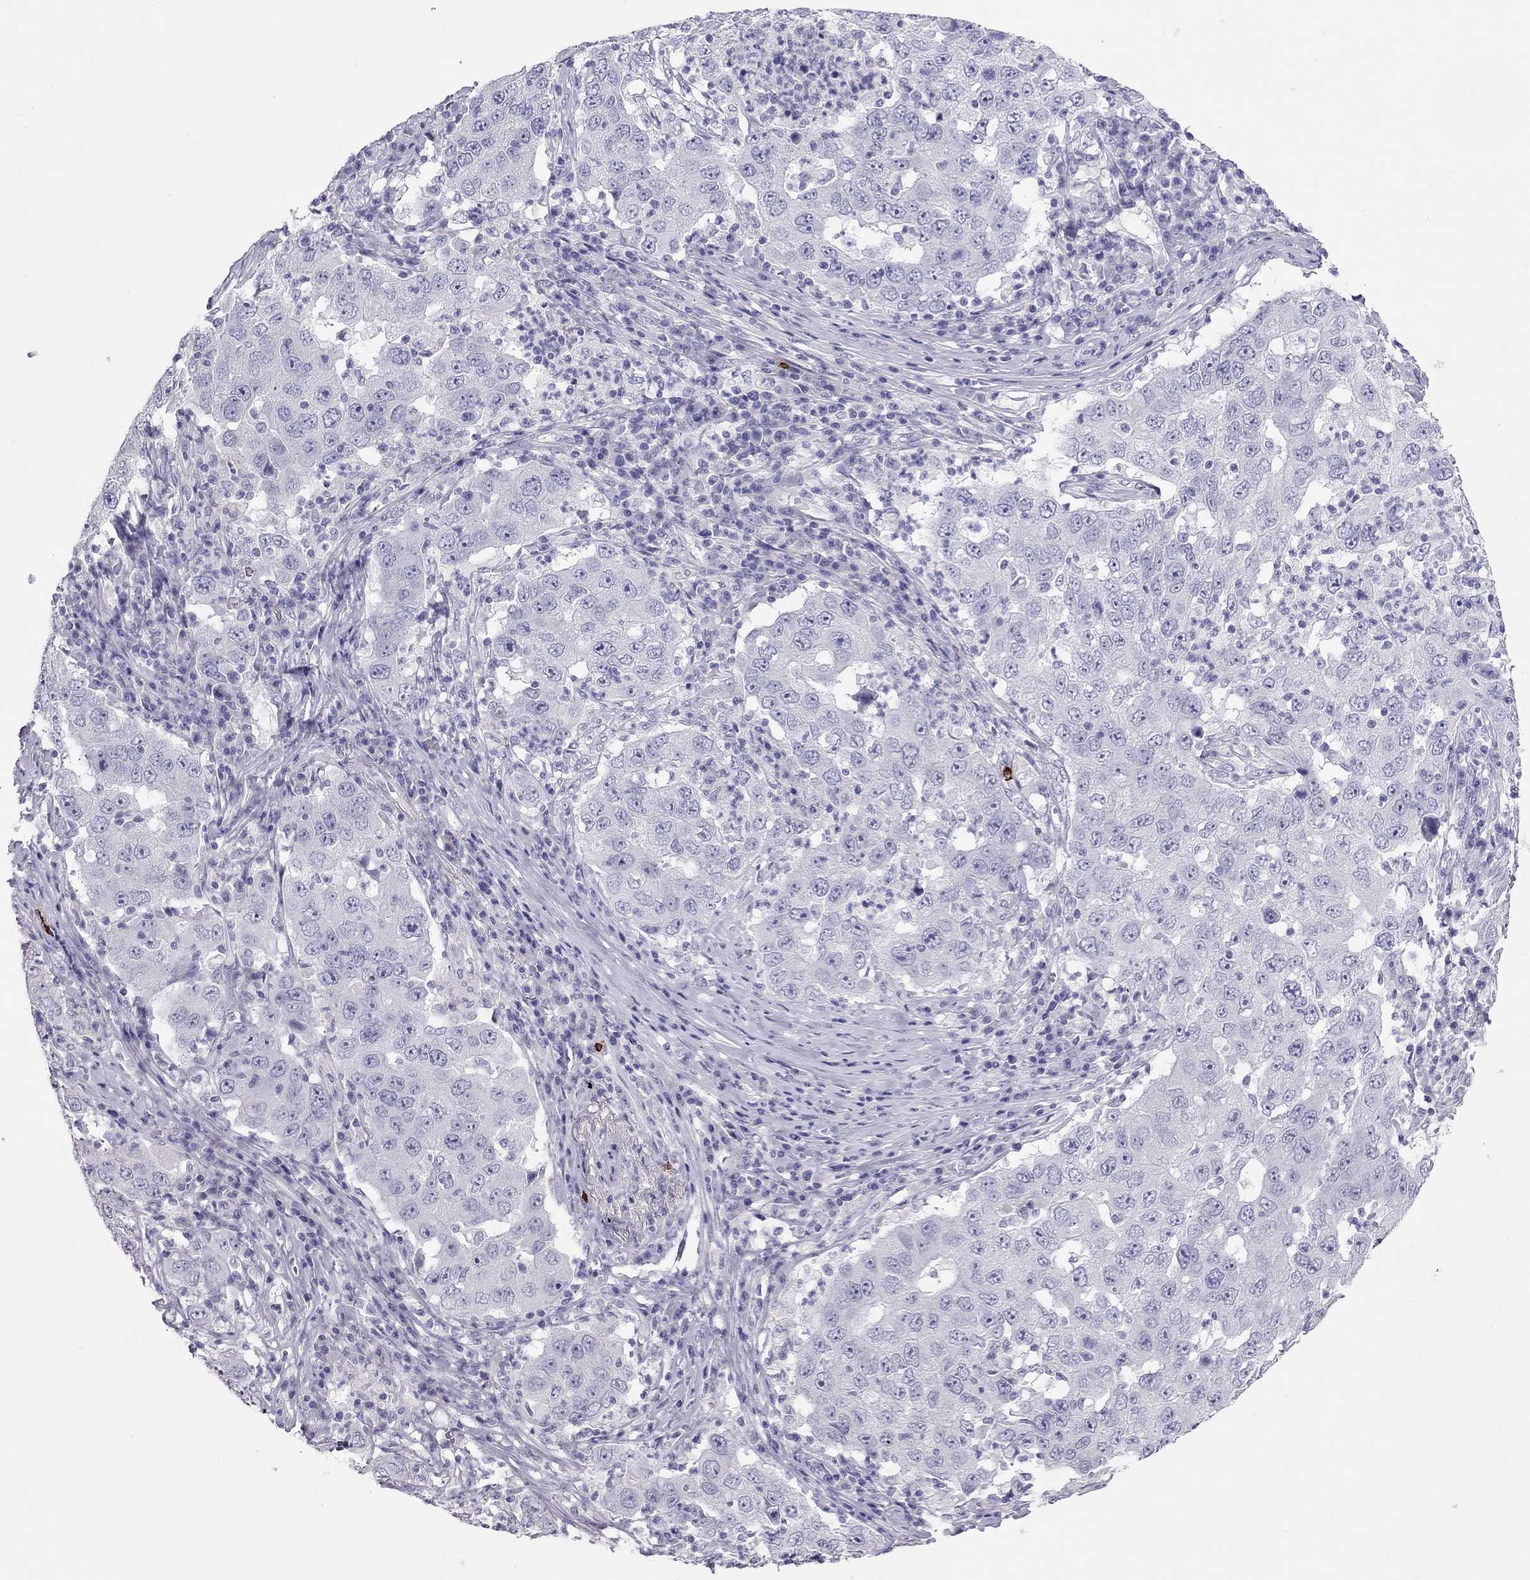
{"staining": {"intensity": "negative", "quantity": "none", "location": "none"}, "tissue": "lung cancer", "cell_type": "Tumor cells", "image_type": "cancer", "snomed": [{"axis": "morphology", "description": "Adenocarcinoma, NOS"}, {"axis": "topography", "description": "Lung"}], "caption": "Protein analysis of lung cancer (adenocarcinoma) reveals no significant positivity in tumor cells.", "gene": "IL17REL", "patient": {"sex": "male", "age": 73}}